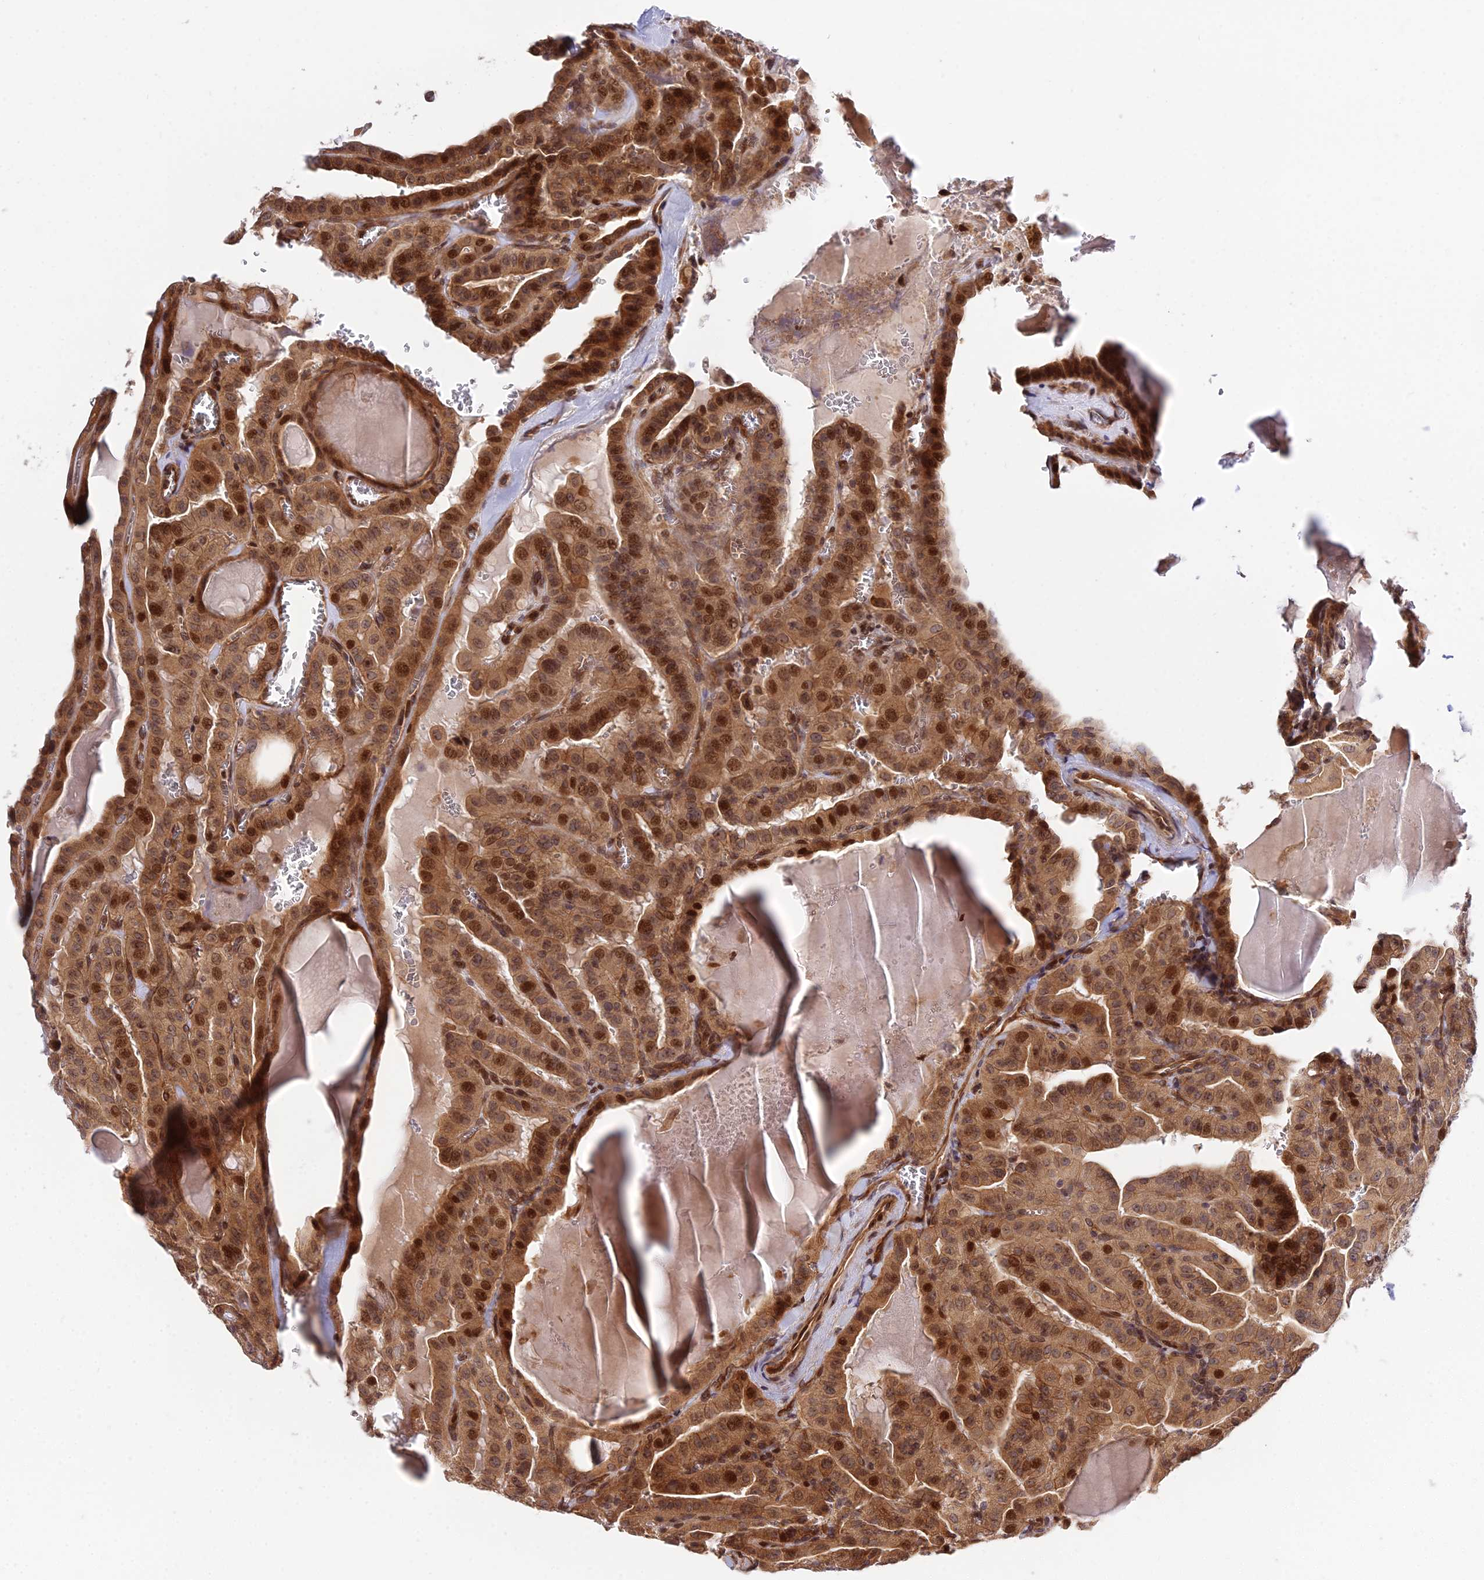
{"staining": {"intensity": "strong", "quantity": ">75%", "location": "cytoplasmic/membranous,nuclear"}, "tissue": "thyroid cancer", "cell_type": "Tumor cells", "image_type": "cancer", "snomed": [{"axis": "morphology", "description": "Papillary adenocarcinoma, NOS"}, {"axis": "topography", "description": "Thyroid gland"}], "caption": "DAB (3,3'-diaminobenzidine) immunohistochemical staining of human thyroid cancer (papillary adenocarcinoma) demonstrates strong cytoplasmic/membranous and nuclear protein positivity in approximately >75% of tumor cells.", "gene": "SMG6", "patient": {"sex": "male", "age": 52}}